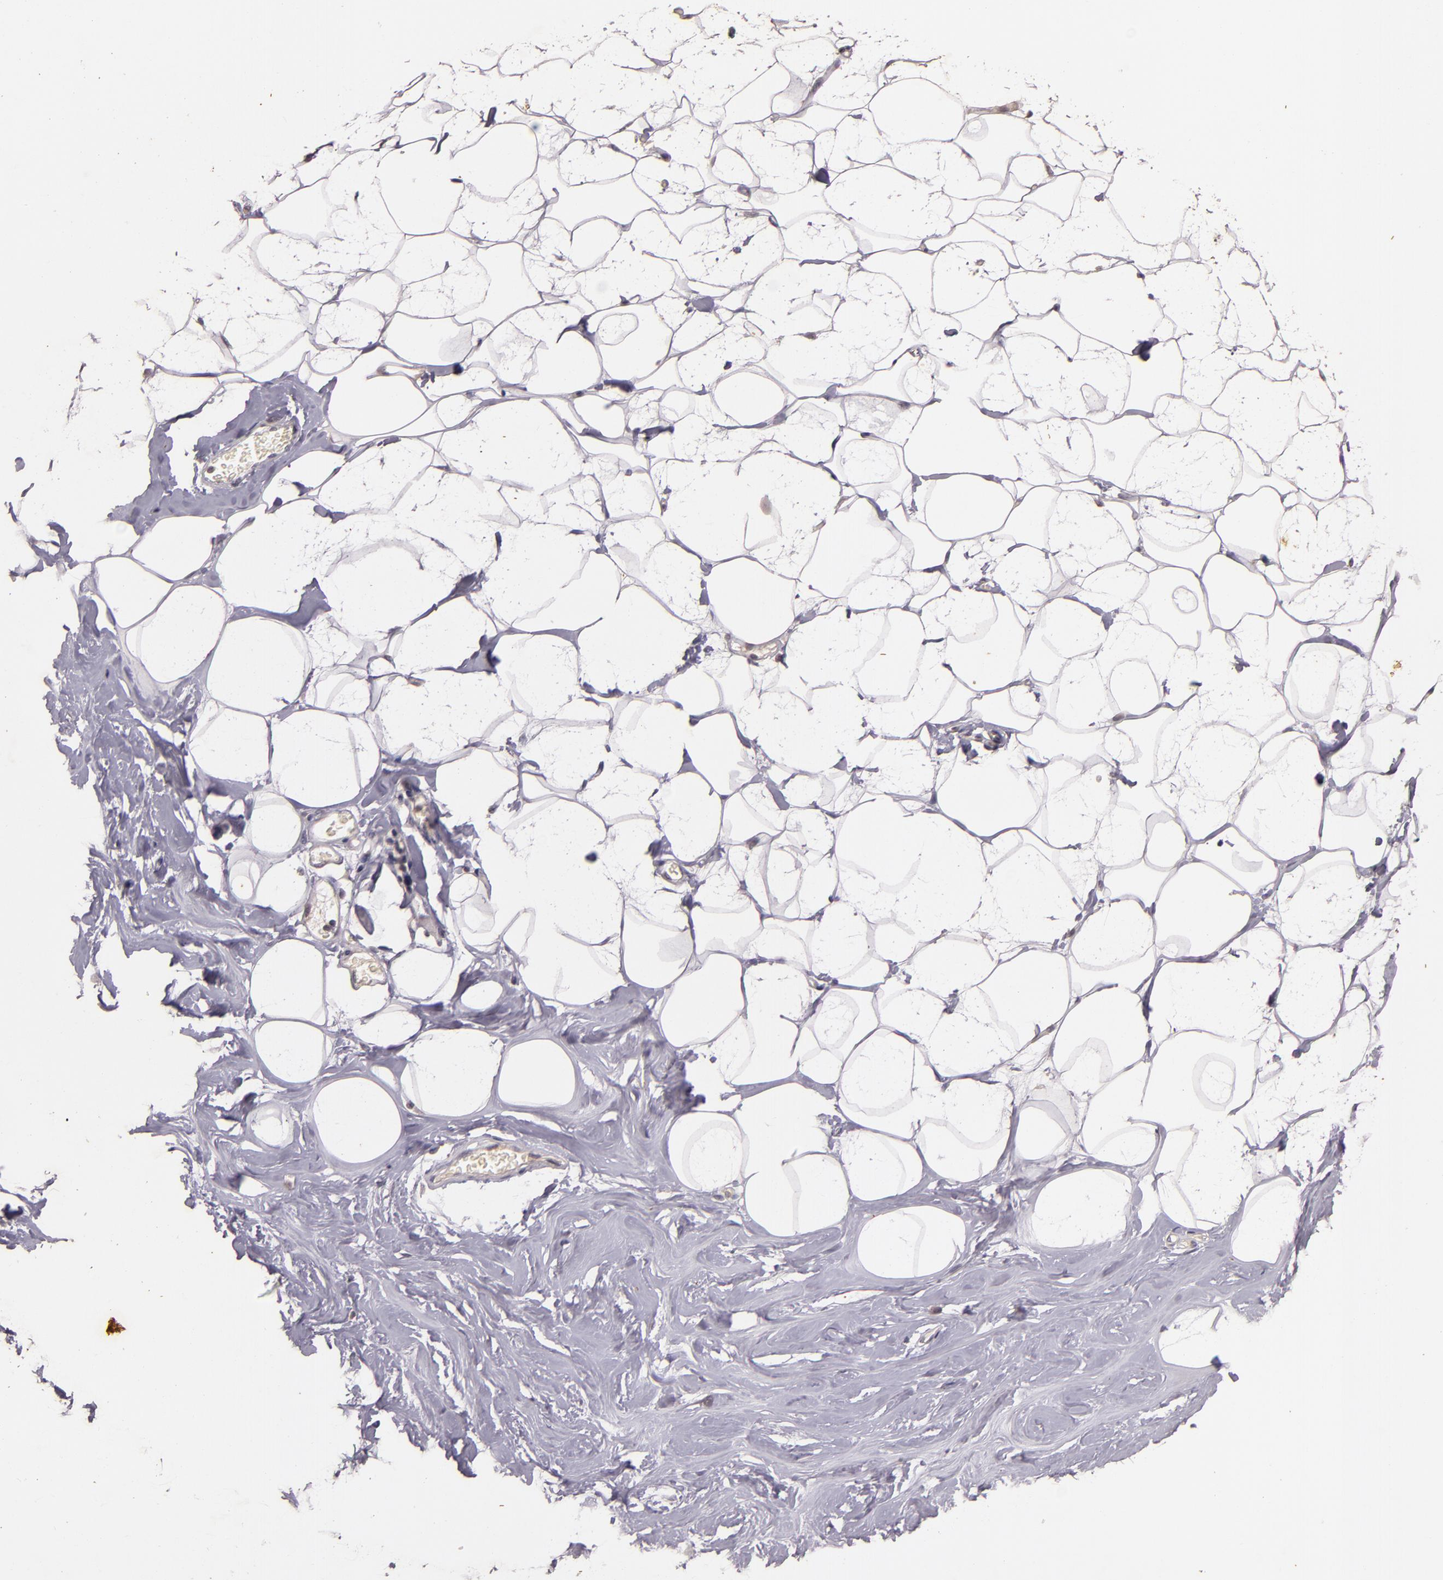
{"staining": {"intensity": "negative", "quantity": "none", "location": "none"}, "tissue": "breast", "cell_type": "Adipocytes", "image_type": "normal", "snomed": [{"axis": "morphology", "description": "Normal tissue, NOS"}, {"axis": "morphology", "description": "Fibrosis, NOS"}, {"axis": "topography", "description": "Breast"}], "caption": "Immunohistochemistry histopathology image of benign human breast stained for a protein (brown), which demonstrates no expression in adipocytes.", "gene": "TFF1", "patient": {"sex": "female", "age": 39}}